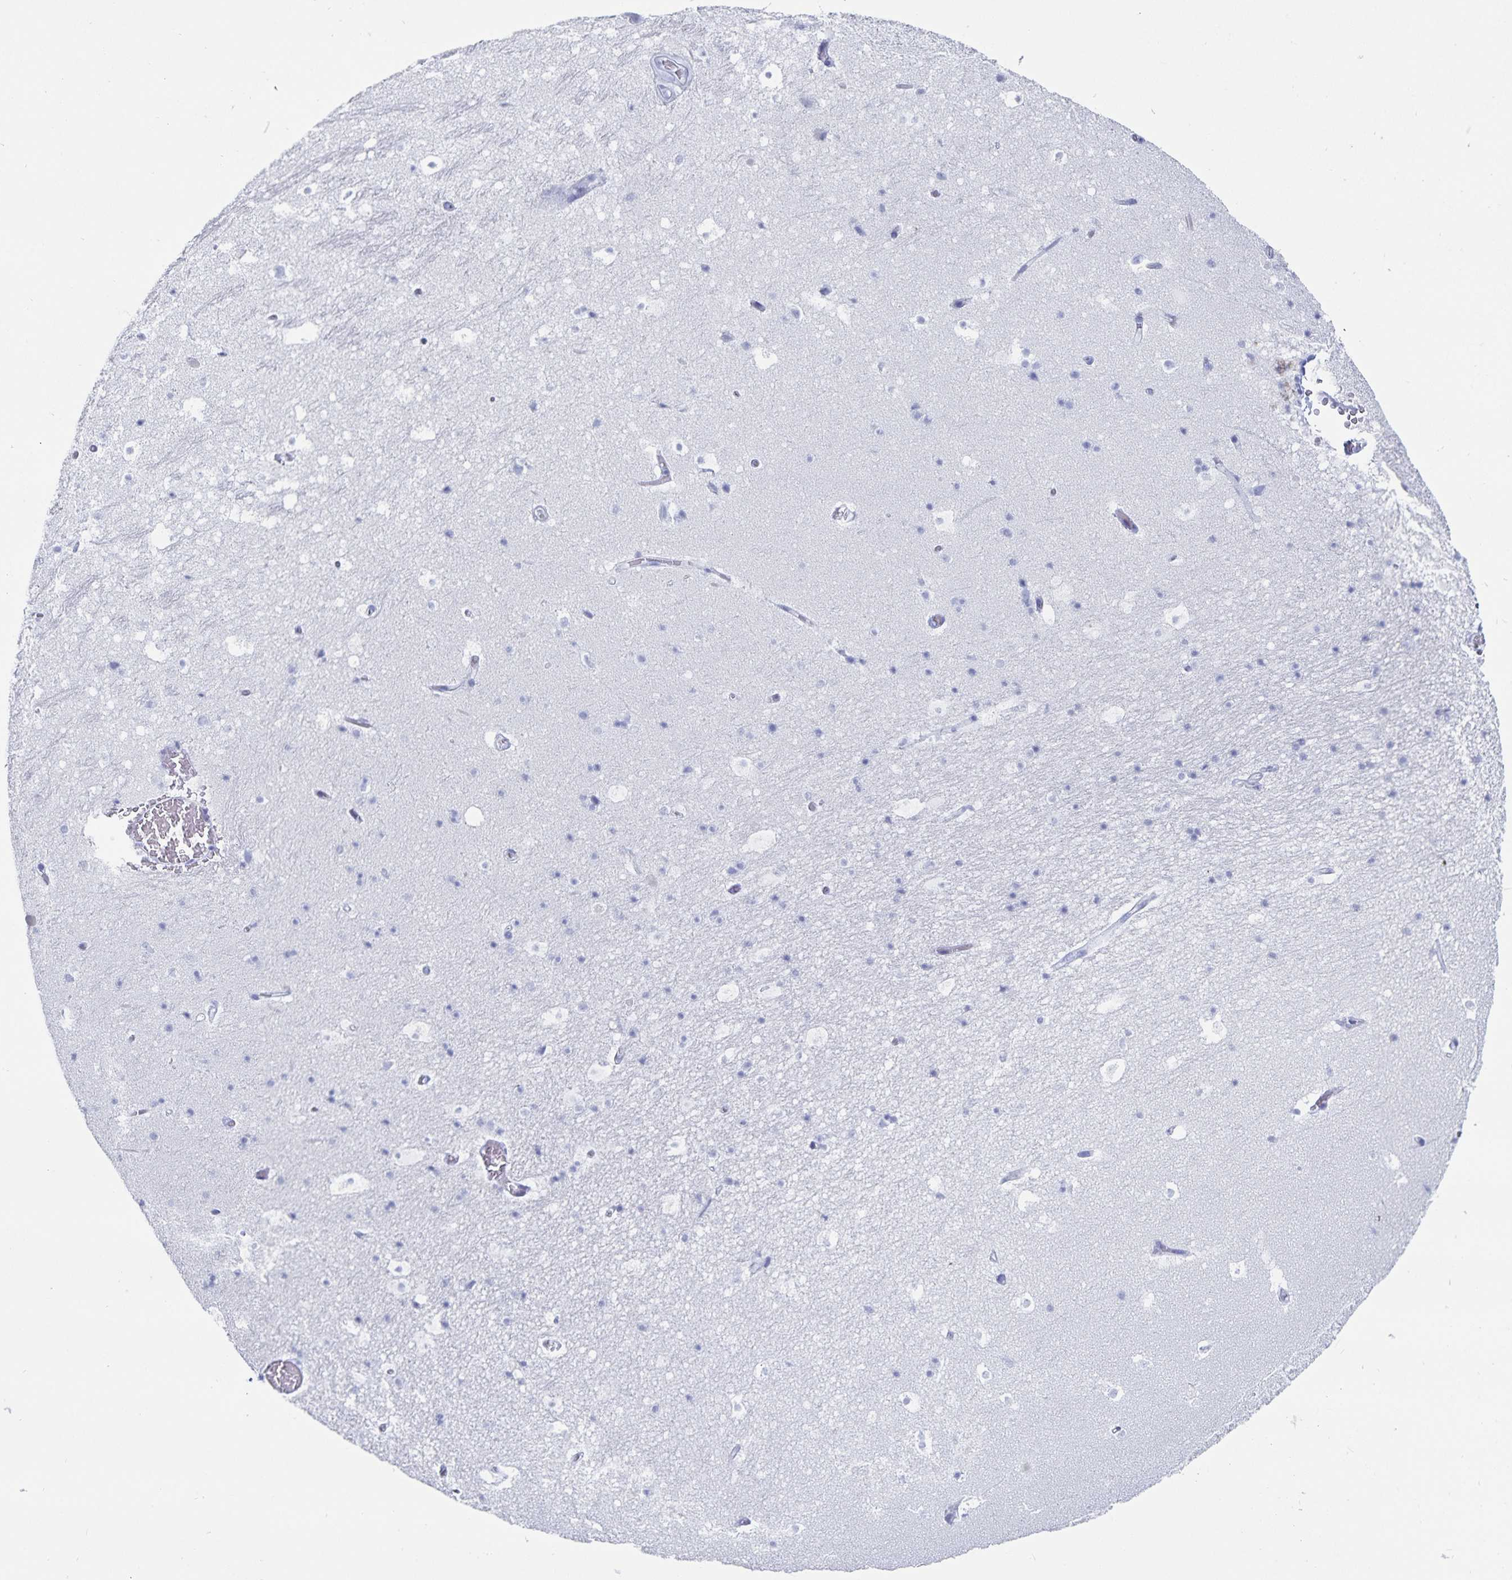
{"staining": {"intensity": "negative", "quantity": "none", "location": "none"}, "tissue": "hippocampus", "cell_type": "Glial cells", "image_type": "normal", "snomed": [{"axis": "morphology", "description": "Normal tissue, NOS"}, {"axis": "topography", "description": "Hippocampus"}], "caption": "There is no significant staining in glial cells of hippocampus. (Immunohistochemistry (ihc), brightfield microscopy, high magnification).", "gene": "C19orf73", "patient": {"sex": "male", "age": 26}}